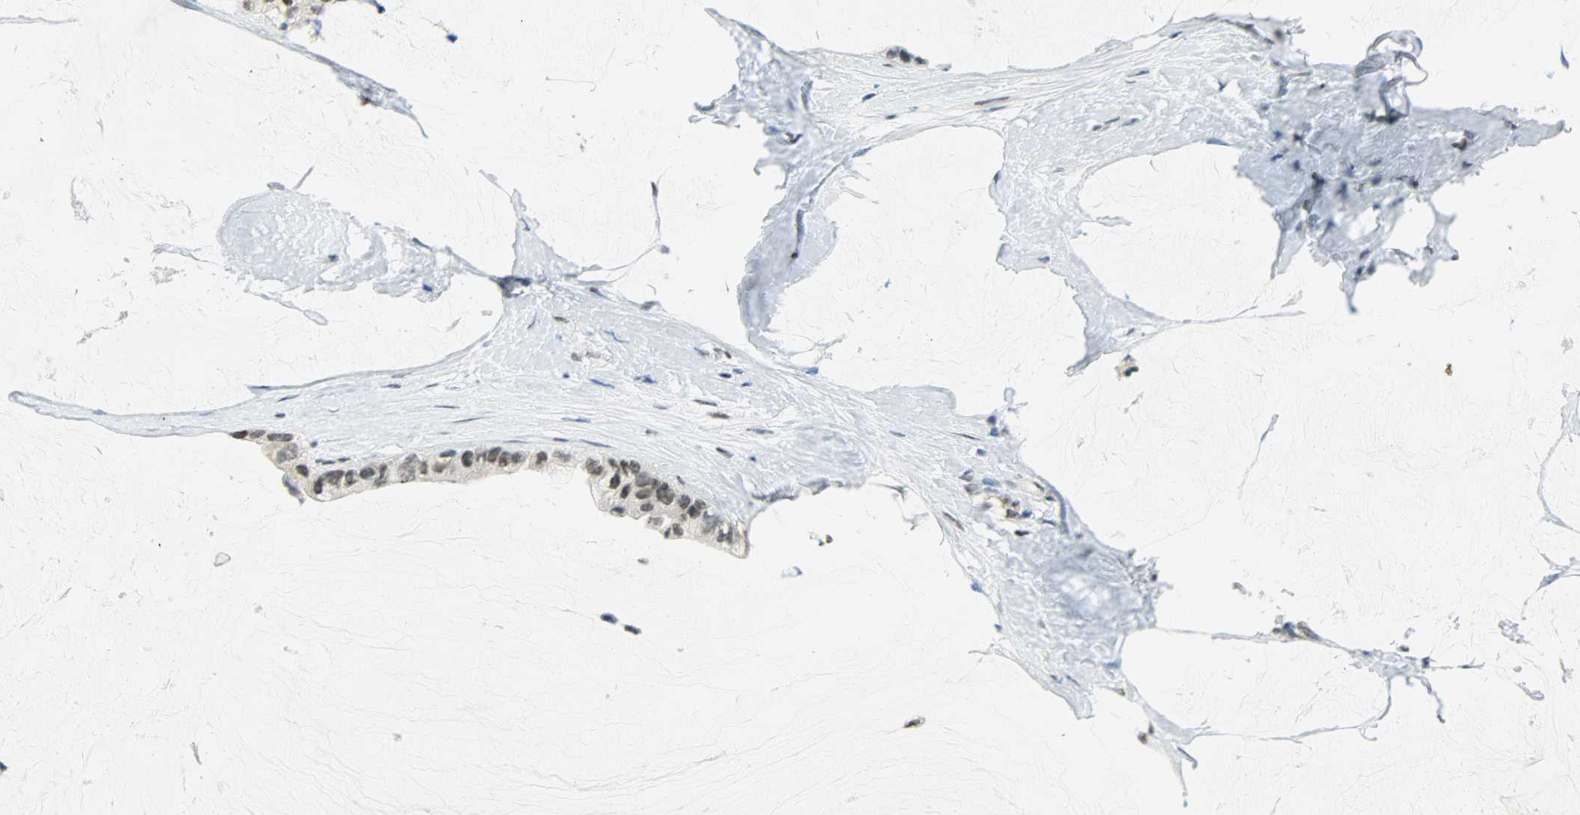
{"staining": {"intensity": "weak", "quantity": ">75%", "location": "nuclear"}, "tissue": "ovarian cancer", "cell_type": "Tumor cells", "image_type": "cancer", "snomed": [{"axis": "morphology", "description": "Cystadenocarcinoma, mucinous, NOS"}, {"axis": "topography", "description": "Ovary"}], "caption": "Immunohistochemical staining of human ovarian cancer exhibits low levels of weak nuclear protein expression in approximately >75% of tumor cells.", "gene": "SUGP1", "patient": {"sex": "female", "age": 39}}